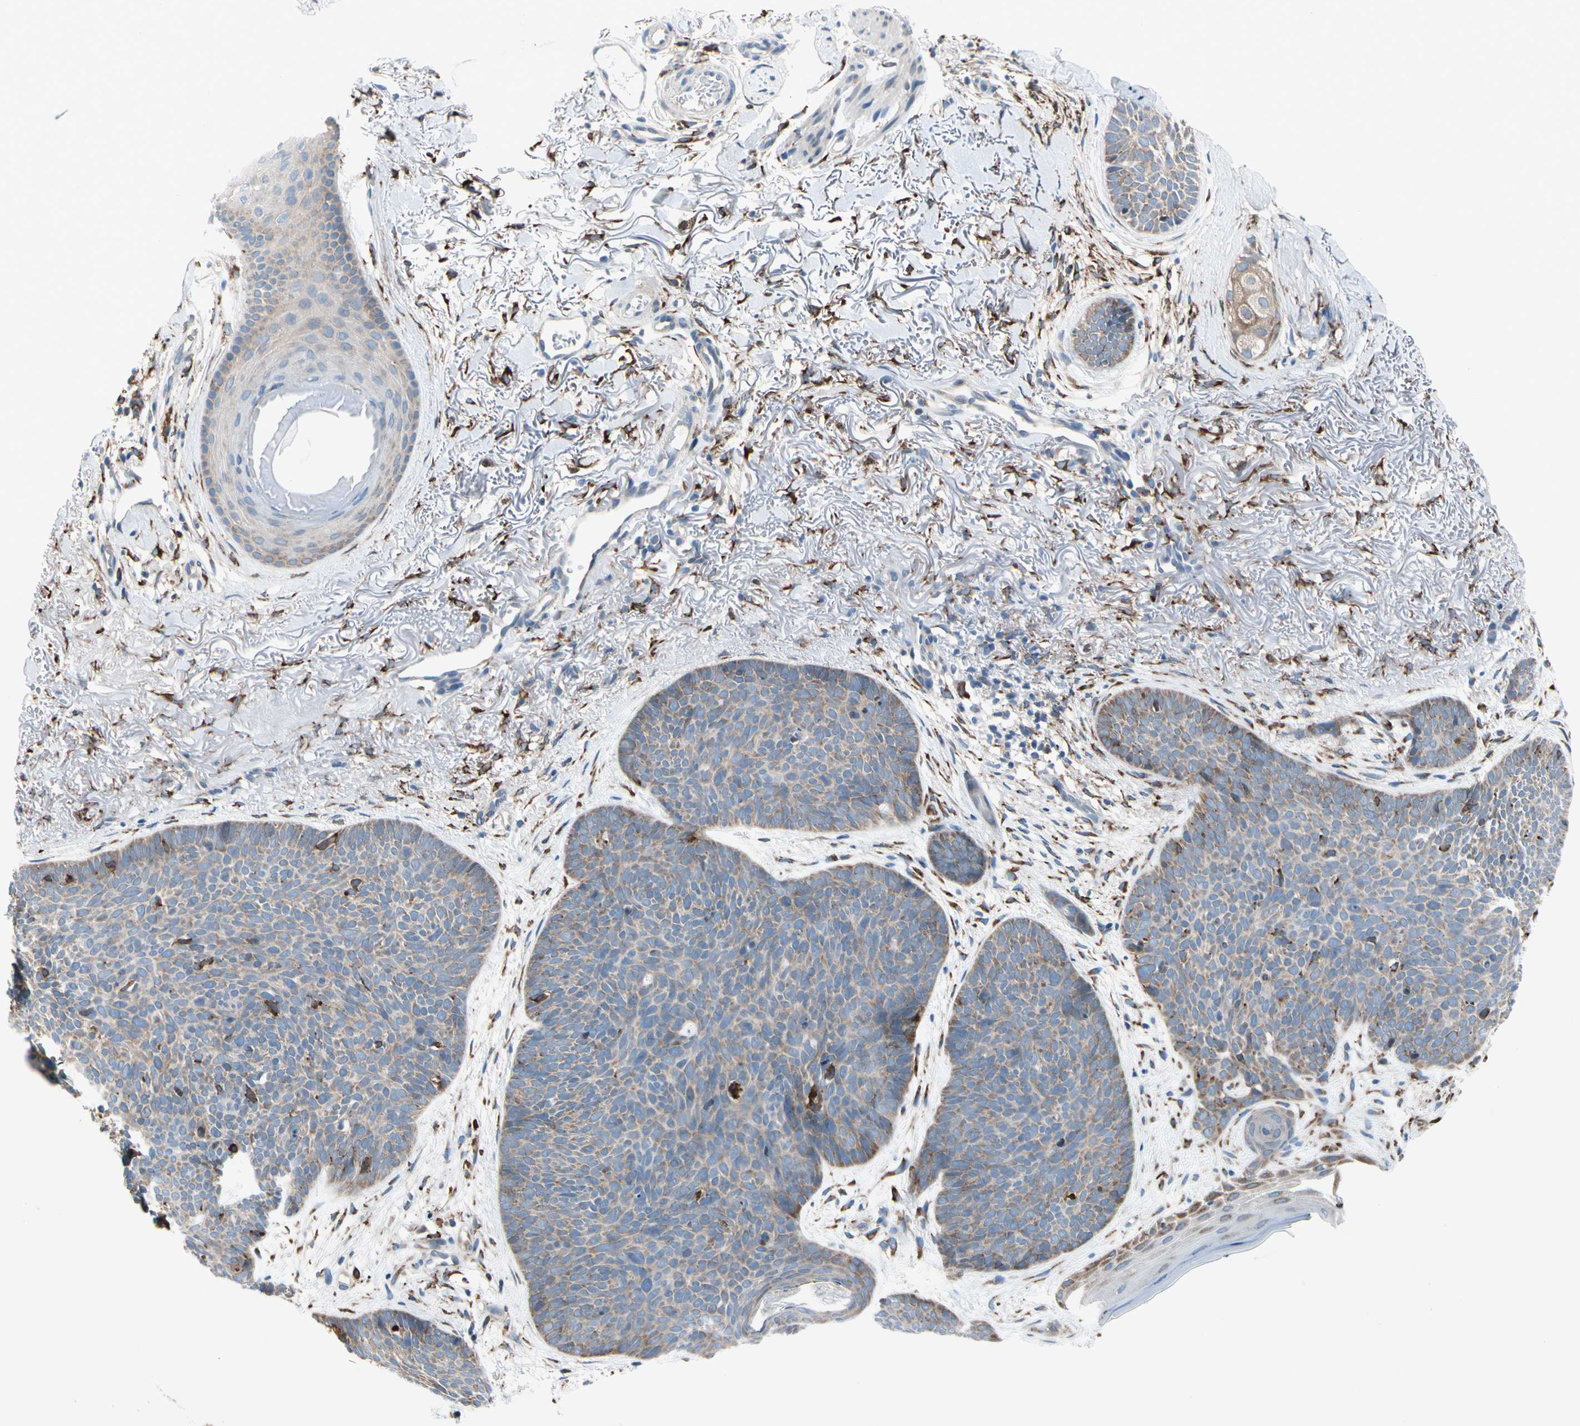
{"staining": {"intensity": "weak", "quantity": "25%-75%", "location": "cytoplasmic/membranous"}, "tissue": "skin cancer", "cell_type": "Tumor cells", "image_type": "cancer", "snomed": [{"axis": "morphology", "description": "Normal tissue, NOS"}, {"axis": "morphology", "description": "Basal cell carcinoma"}, {"axis": "topography", "description": "Skin"}], "caption": "Tumor cells show weak cytoplasmic/membranous expression in about 25%-75% of cells in skin cancer (basal cell carcinoma). The protein is shown in brown color, while the nuclei are stained blue.", "gene": "LRPAP1", "patient": {"sex": "female", "age": 70}}